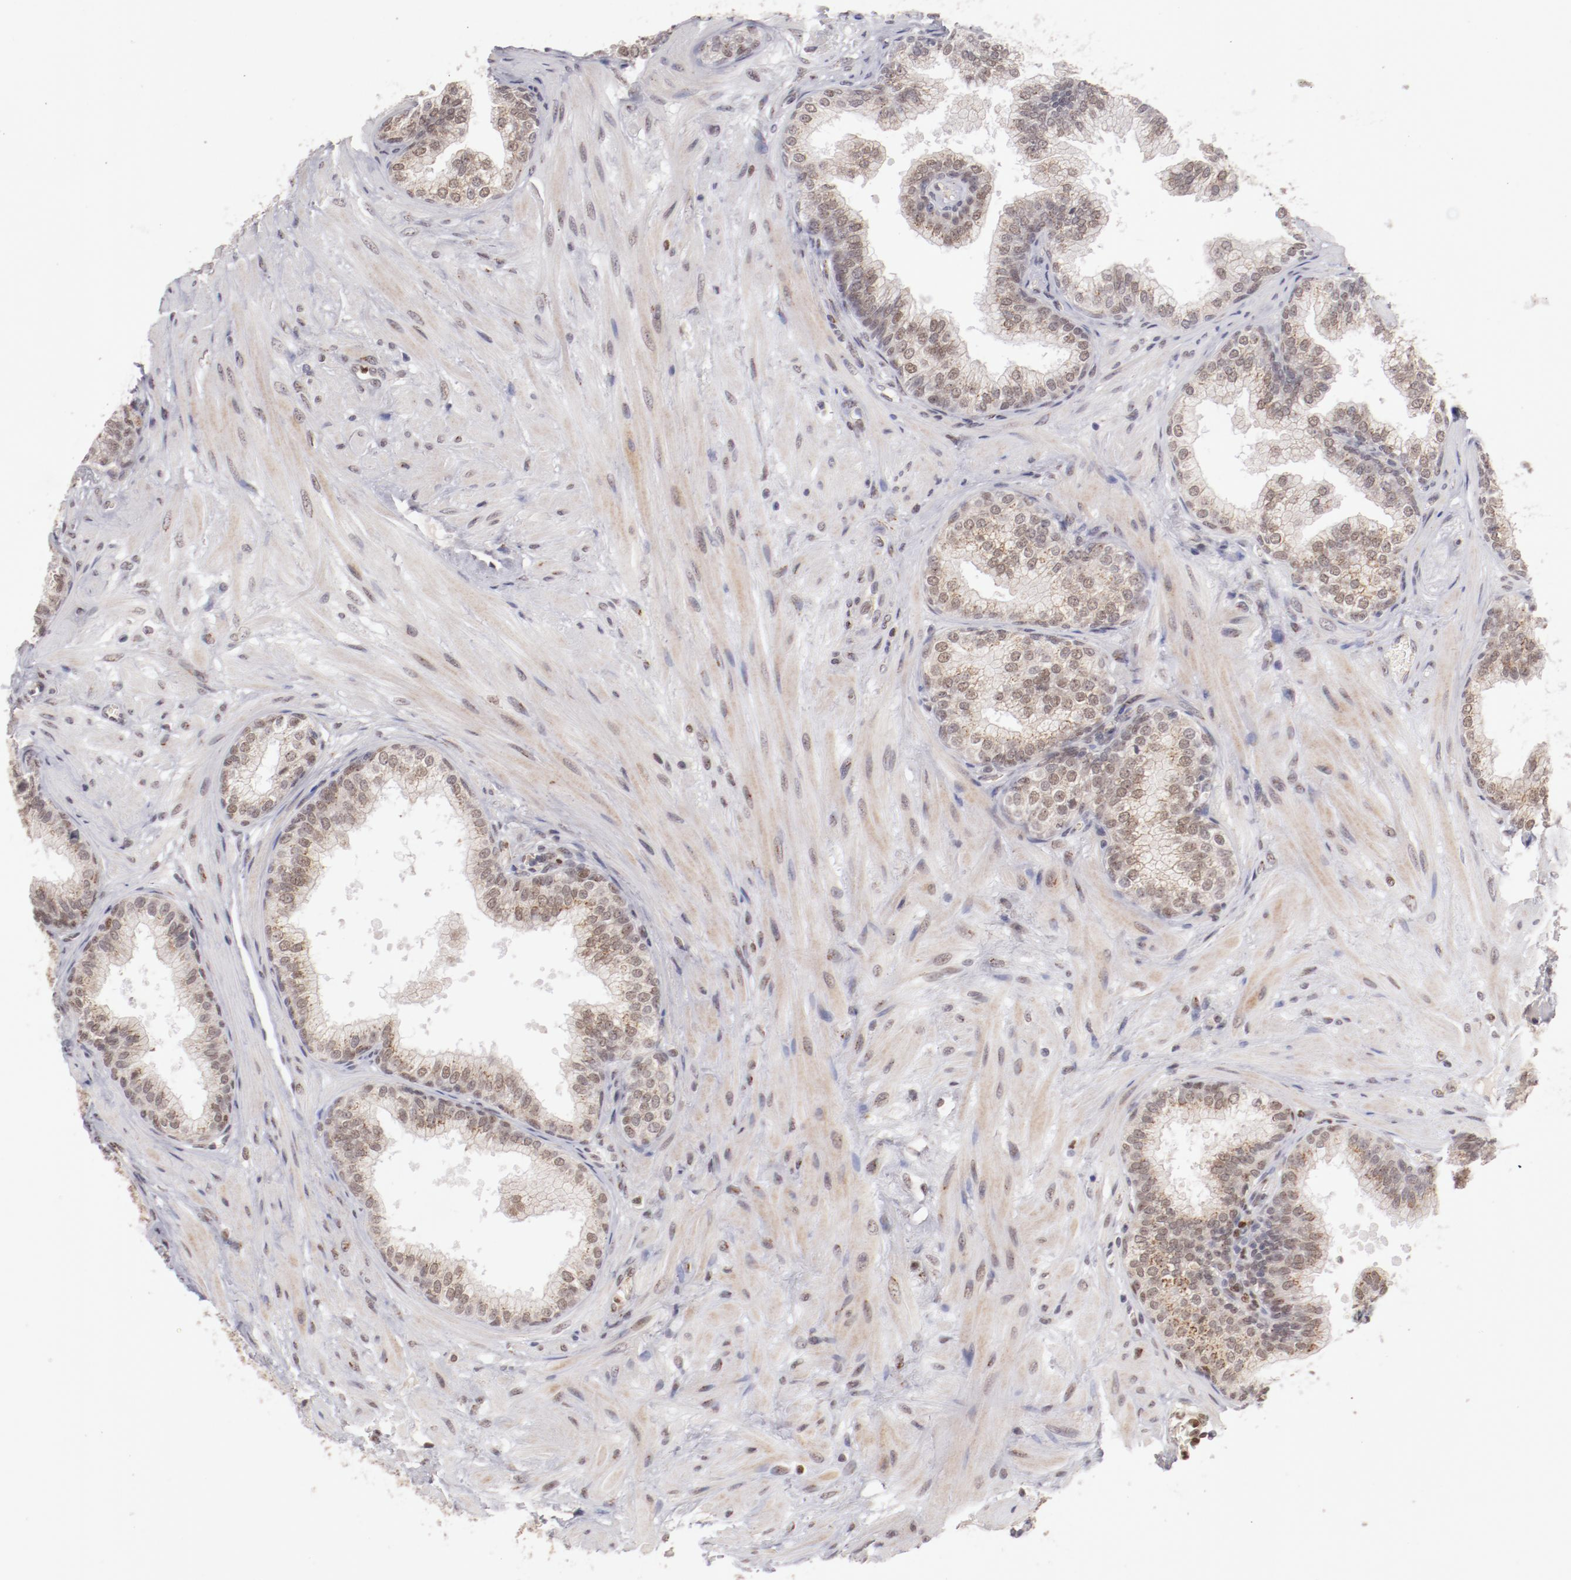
{"staining": {"intensity": "weak", "quantity": ">75%", "location": "cytoplasmic/membranous,nuclear"}, "tissue": "prostate", "cell_type": "Glandular cells", "image_type": "normal", "snomed": [{"axis": "morphology", "description": "Normal tissue, NOS"}, {"axis": "topography", "description": "Prostate"}], "caption": "Prostate stained for a protein (brown) shows weak cytoplasmic/membranous,nuclear positive expression in about >75% of glandular cells.", "gene": "NFE2", "patient": {"sex": "male", "age": 60}}